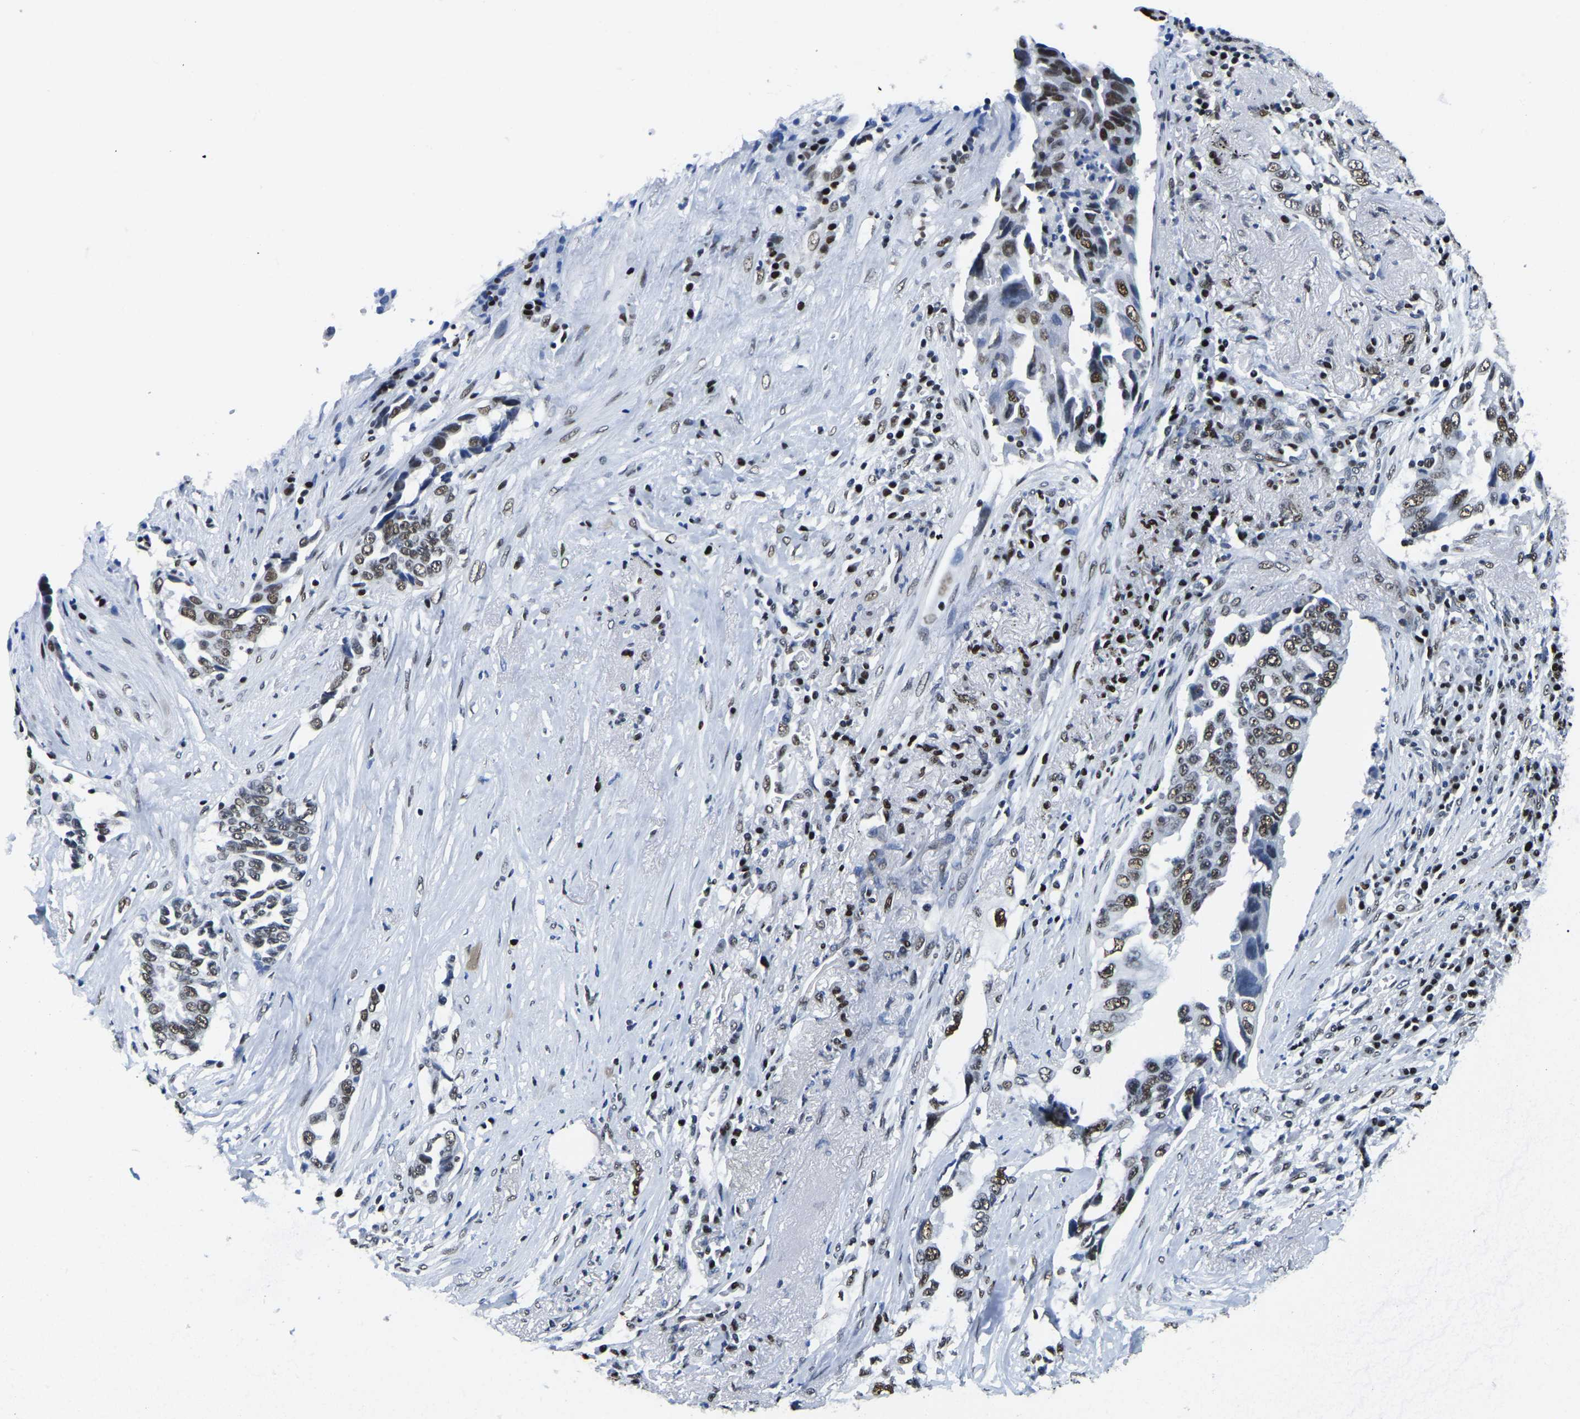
{"staining": {"intensity": "moderate", "quantity": ">75%", "location": "nuclear"}, "tissue": "lung cancer", "cell_type": "Tumor cells", "image_type": "cancer", "snomed": [{"axis": "morphology", "description": "Adenocarcinoma, NOS"}, {"axis": "topography", "description": "Lung"}], "caption": "Protein expression analysis of human adenocarcinoma (lung) reveals moderate nuclear positivity in approximately >75% of tumor cells.", "gene": "UBA1", "patient": {"sex": "female", "age": 51}}